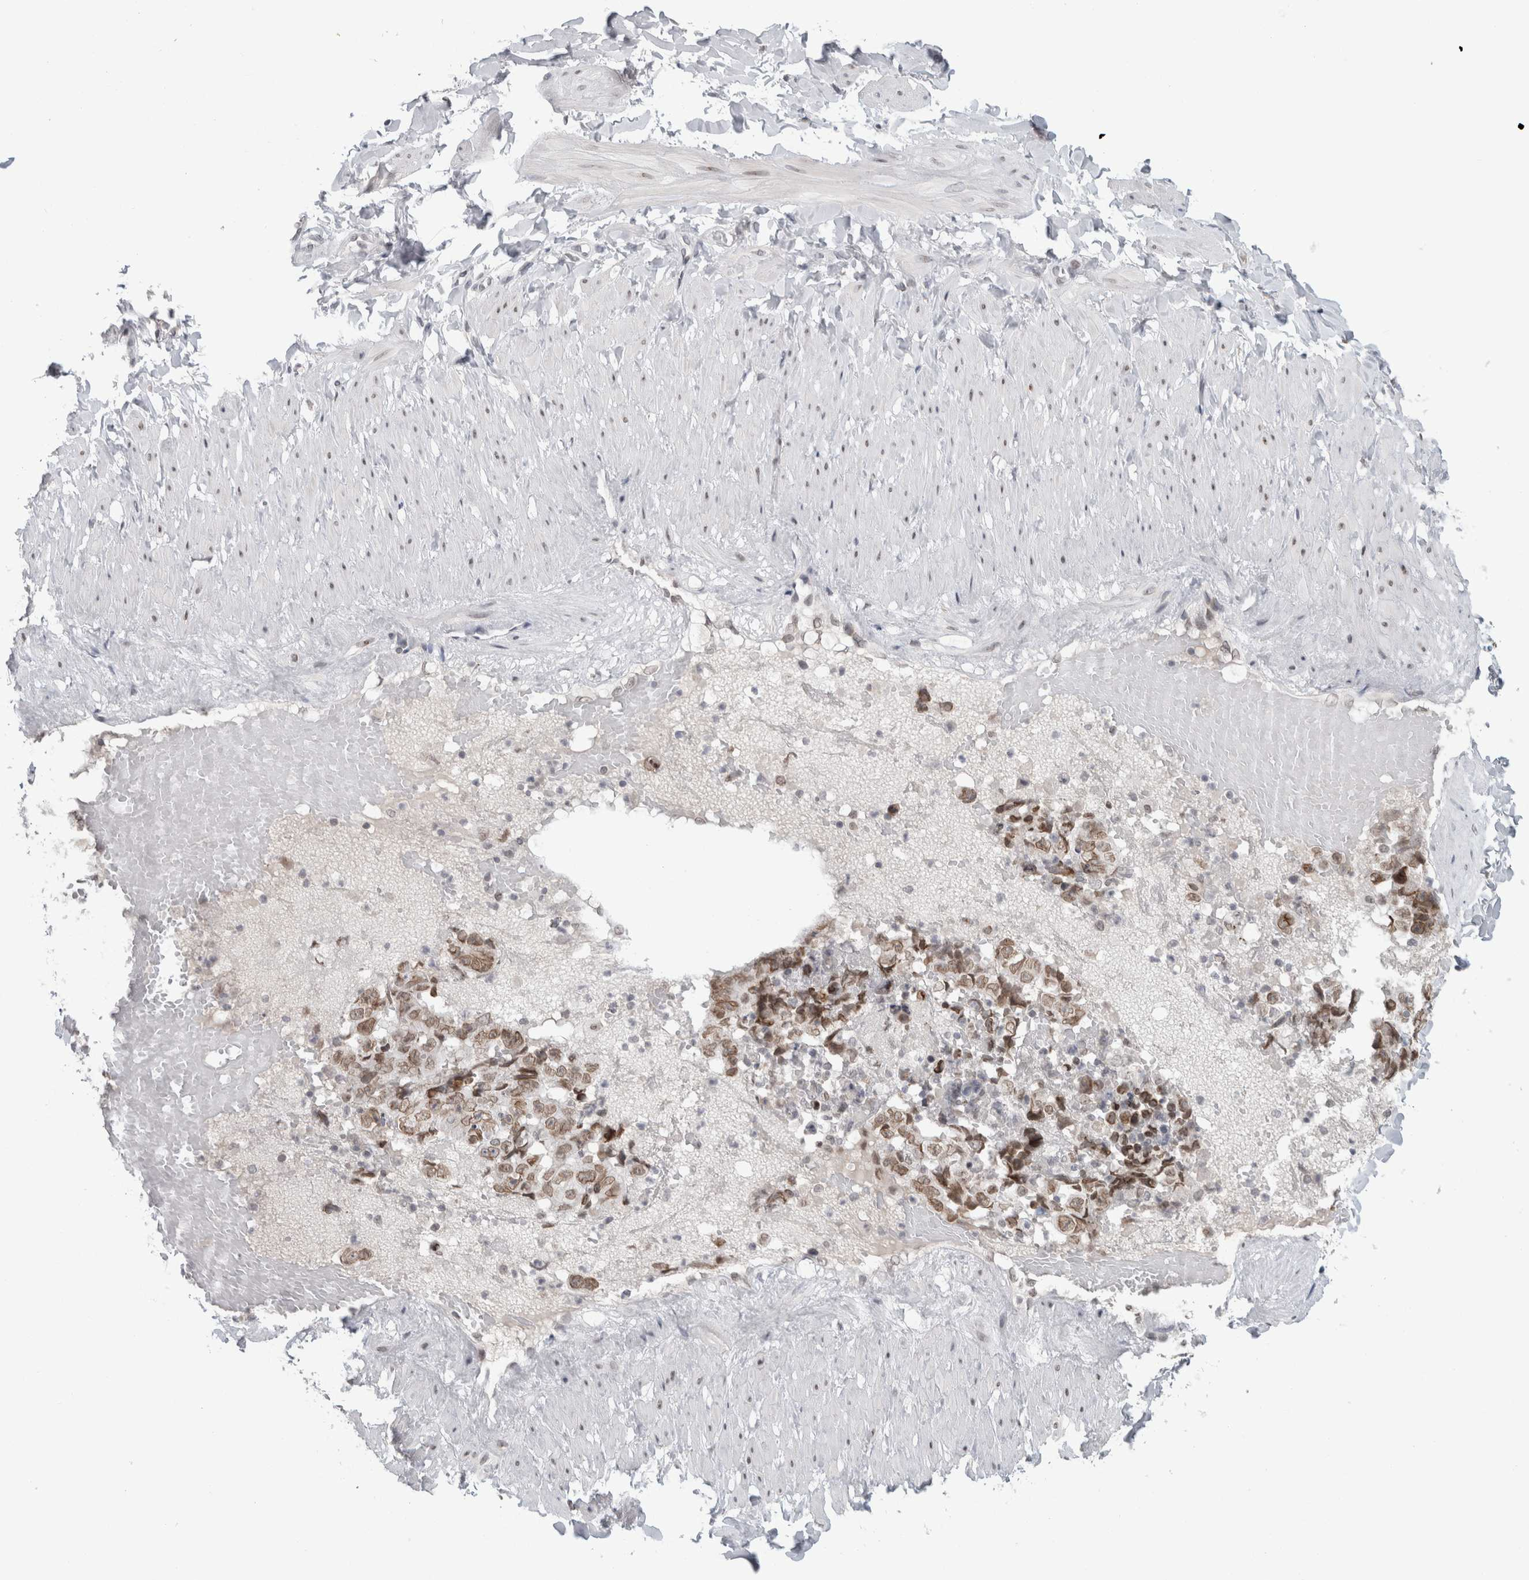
{"staining": {"intensity": "negative", "quantity": "none", "location": "none"}, "tissue": "soft tissue", "cell_type": "Fibroblasts", "image_type": "normal", "snomed": [{"axis": "morphology", "description": "Normal tissue, NOS"}, {"axis": "topography", "description": "Adipose tissue"}, {"axis": "topography", "description": "Vascular tissue"}, {"axis": "topography", "description": "Peripheral nerve tissue"}], "caption": "Immunohistochemistry image of unremarkable human soft tissue stained for a protein (brown), which shows no expression in fibroblasts. The staining is performed using DAB (3,3'-diaminobenzidine) brown chromogen with nuclei counter-stained in using hematoxylin.", "gene": "ZNF770", "patient": {"sex": "male", "age": 25}}